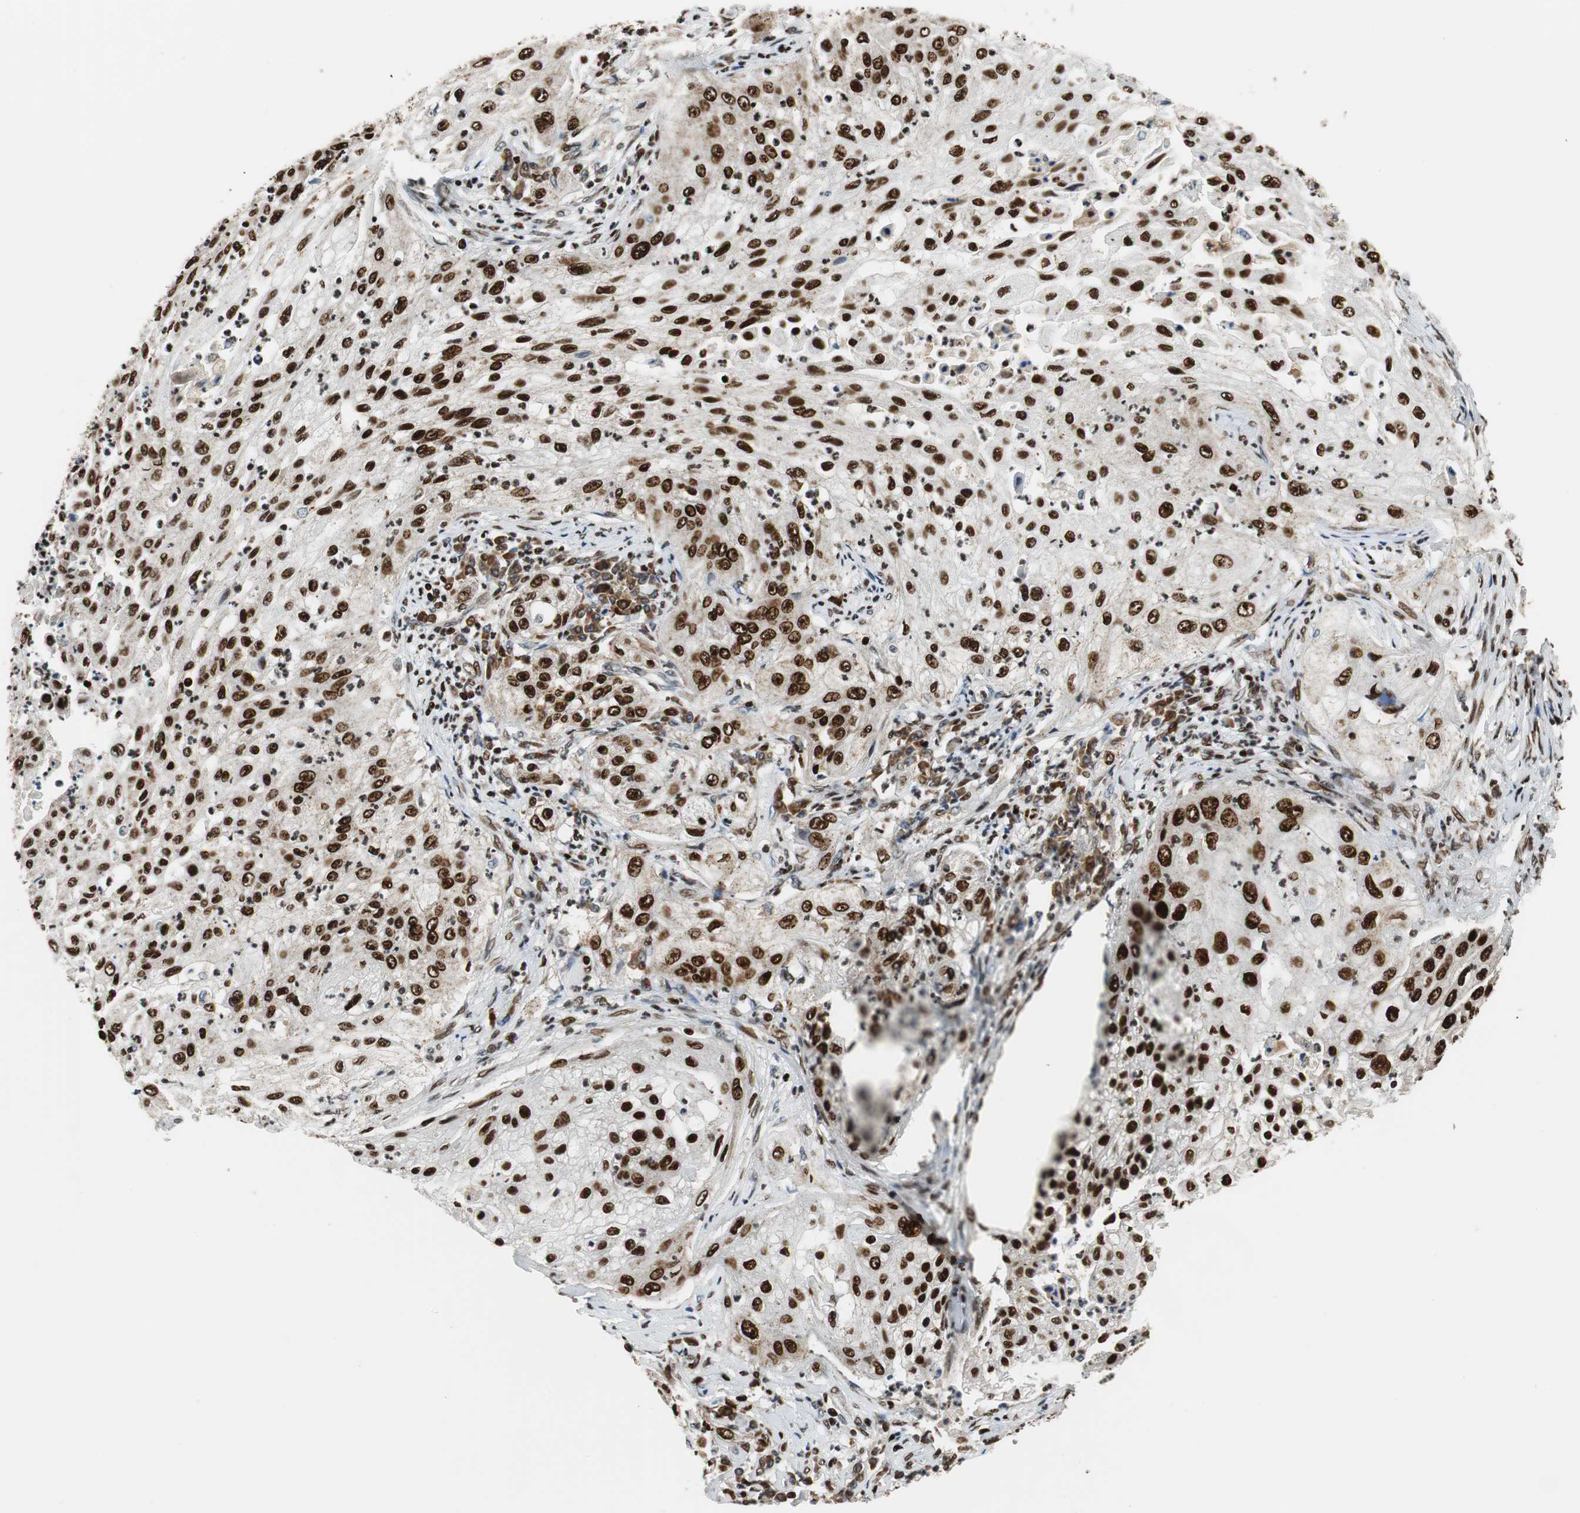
{"staining": {"intensity": "strong", "quantity": "25%-75%", "location": "nuclear"}, "tissue": "lung cancer", "cell_type": "Tumor cells", "image_type": "cancer", "snomed": [{"axis": "morphology", "description": "Inflammation, NOS"}, {"axis": "morphology", "description": "Squamous cell carcinoma, NOS"}, {"axis": "topography", "description": "Lymph node"}, {"axis": "topography", "description": "Soft tissue"}, {"axis": "topography", "description": "Lung"}], "caption": "Human squamous cell carcinoma (lung) stained with a brown dye reveals strong nuclear positive positivity in approximately 25%-75% of tumor cells.", "gene": "HDAC1", "patient": {"sex": "male", "age": 66}}